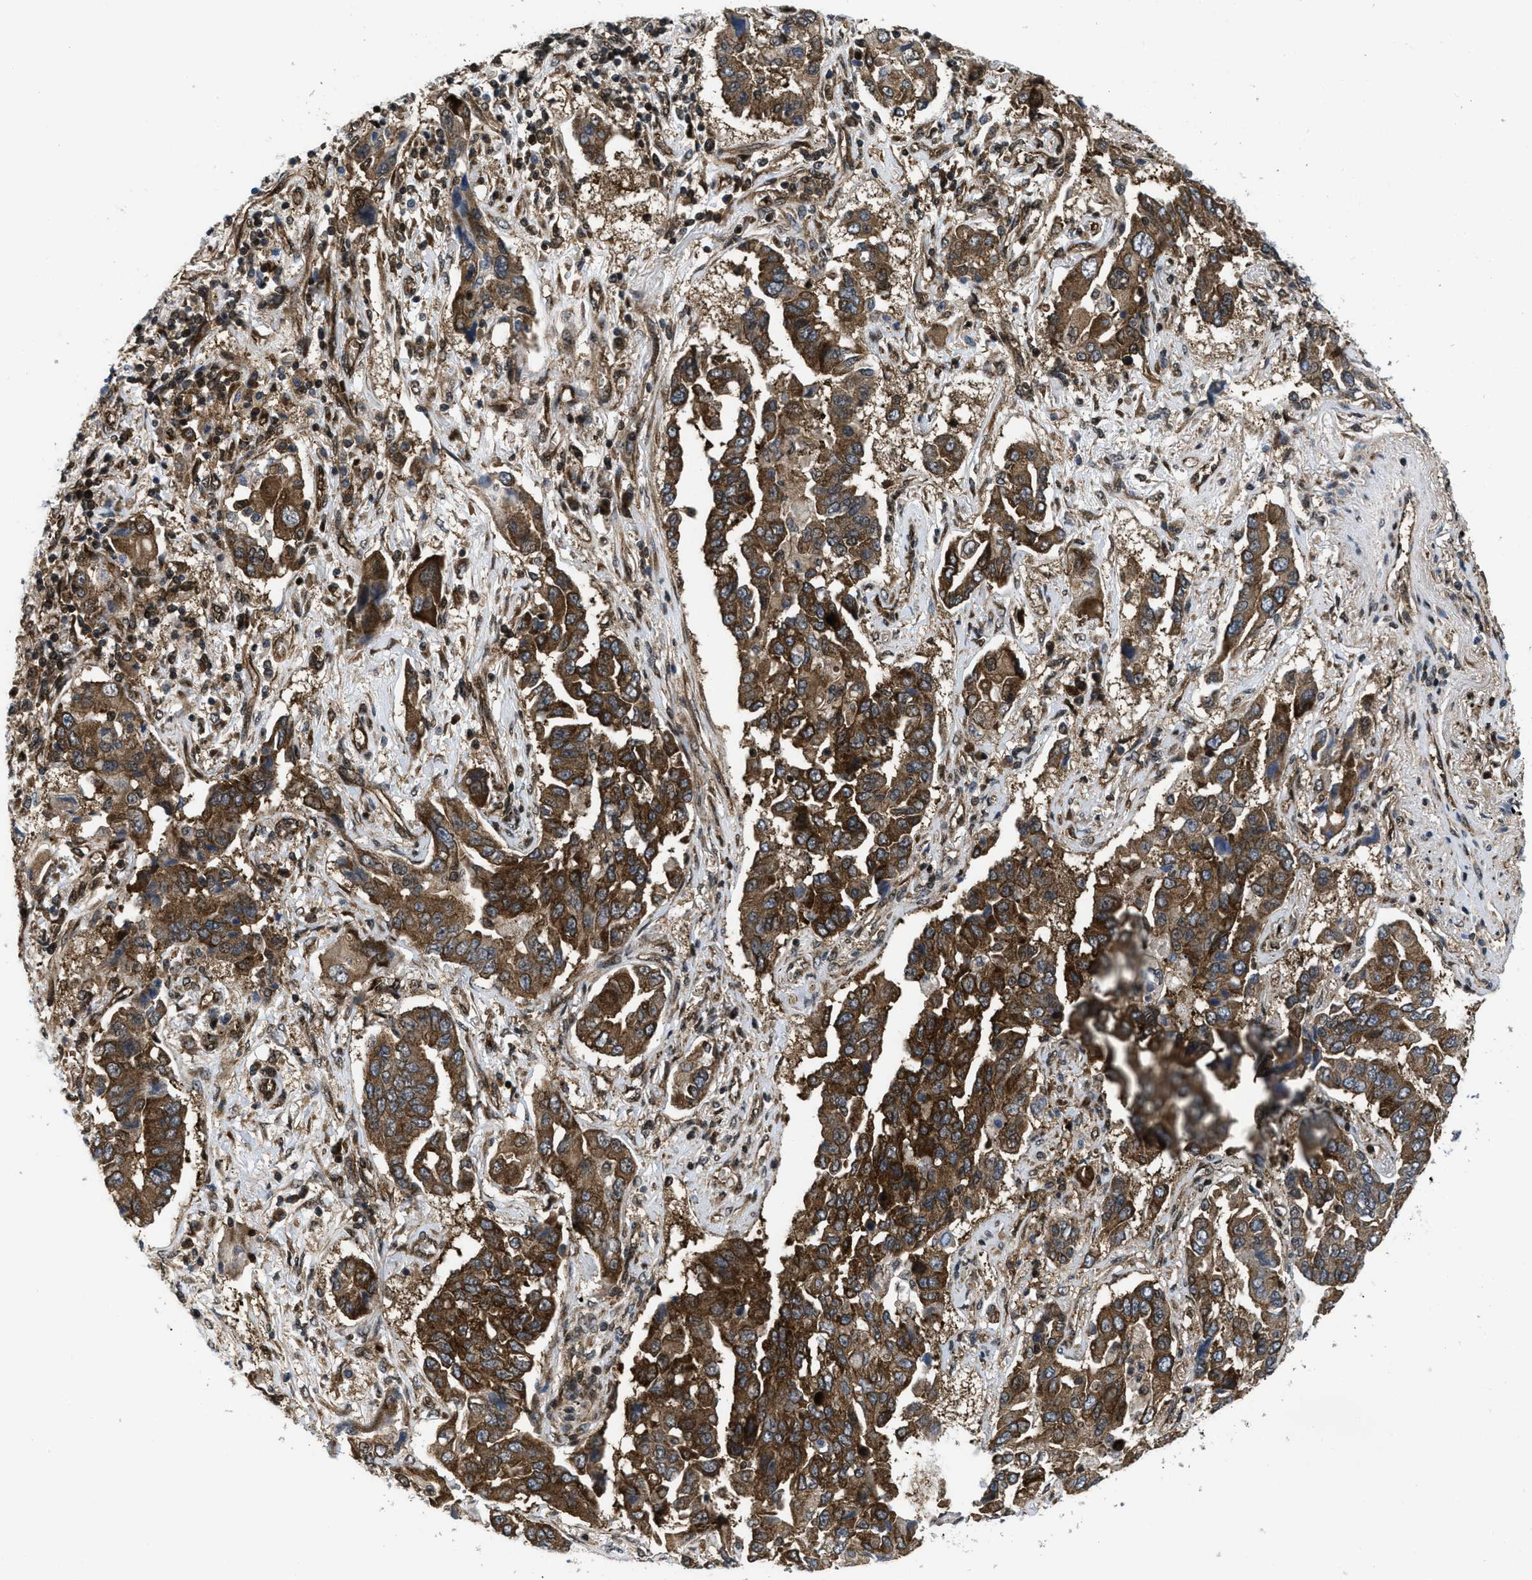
{"staining": {"intensity": "strong", "quantity": ">75%", "location": "cytoplasmic/membranous"}, "tissue": "lung cancer", "cell_type": "Tumor cells", "image_type": "cancer", "snomed": [{"axis": "morphology", "description": "Adenocarcinoma, NOS"}, {"axis": "topography", "description": "Lung"}], "caption": "Immunohistochemistry staining of lung adenocarcinoma, which exhibits high levels of strong cytoplasmic/membranous staining in approximately >75% of tumor cells indicating strong cytoplasmic/membranous protein expression. The staining was performed using DAB (3,3'-diaminobenzidine) (brown) for protein detection and nuclei were counterstained in hematoxylin (blue).", "gene": "PPP2CB", "patient": {"sex": "female", "age": 65}}